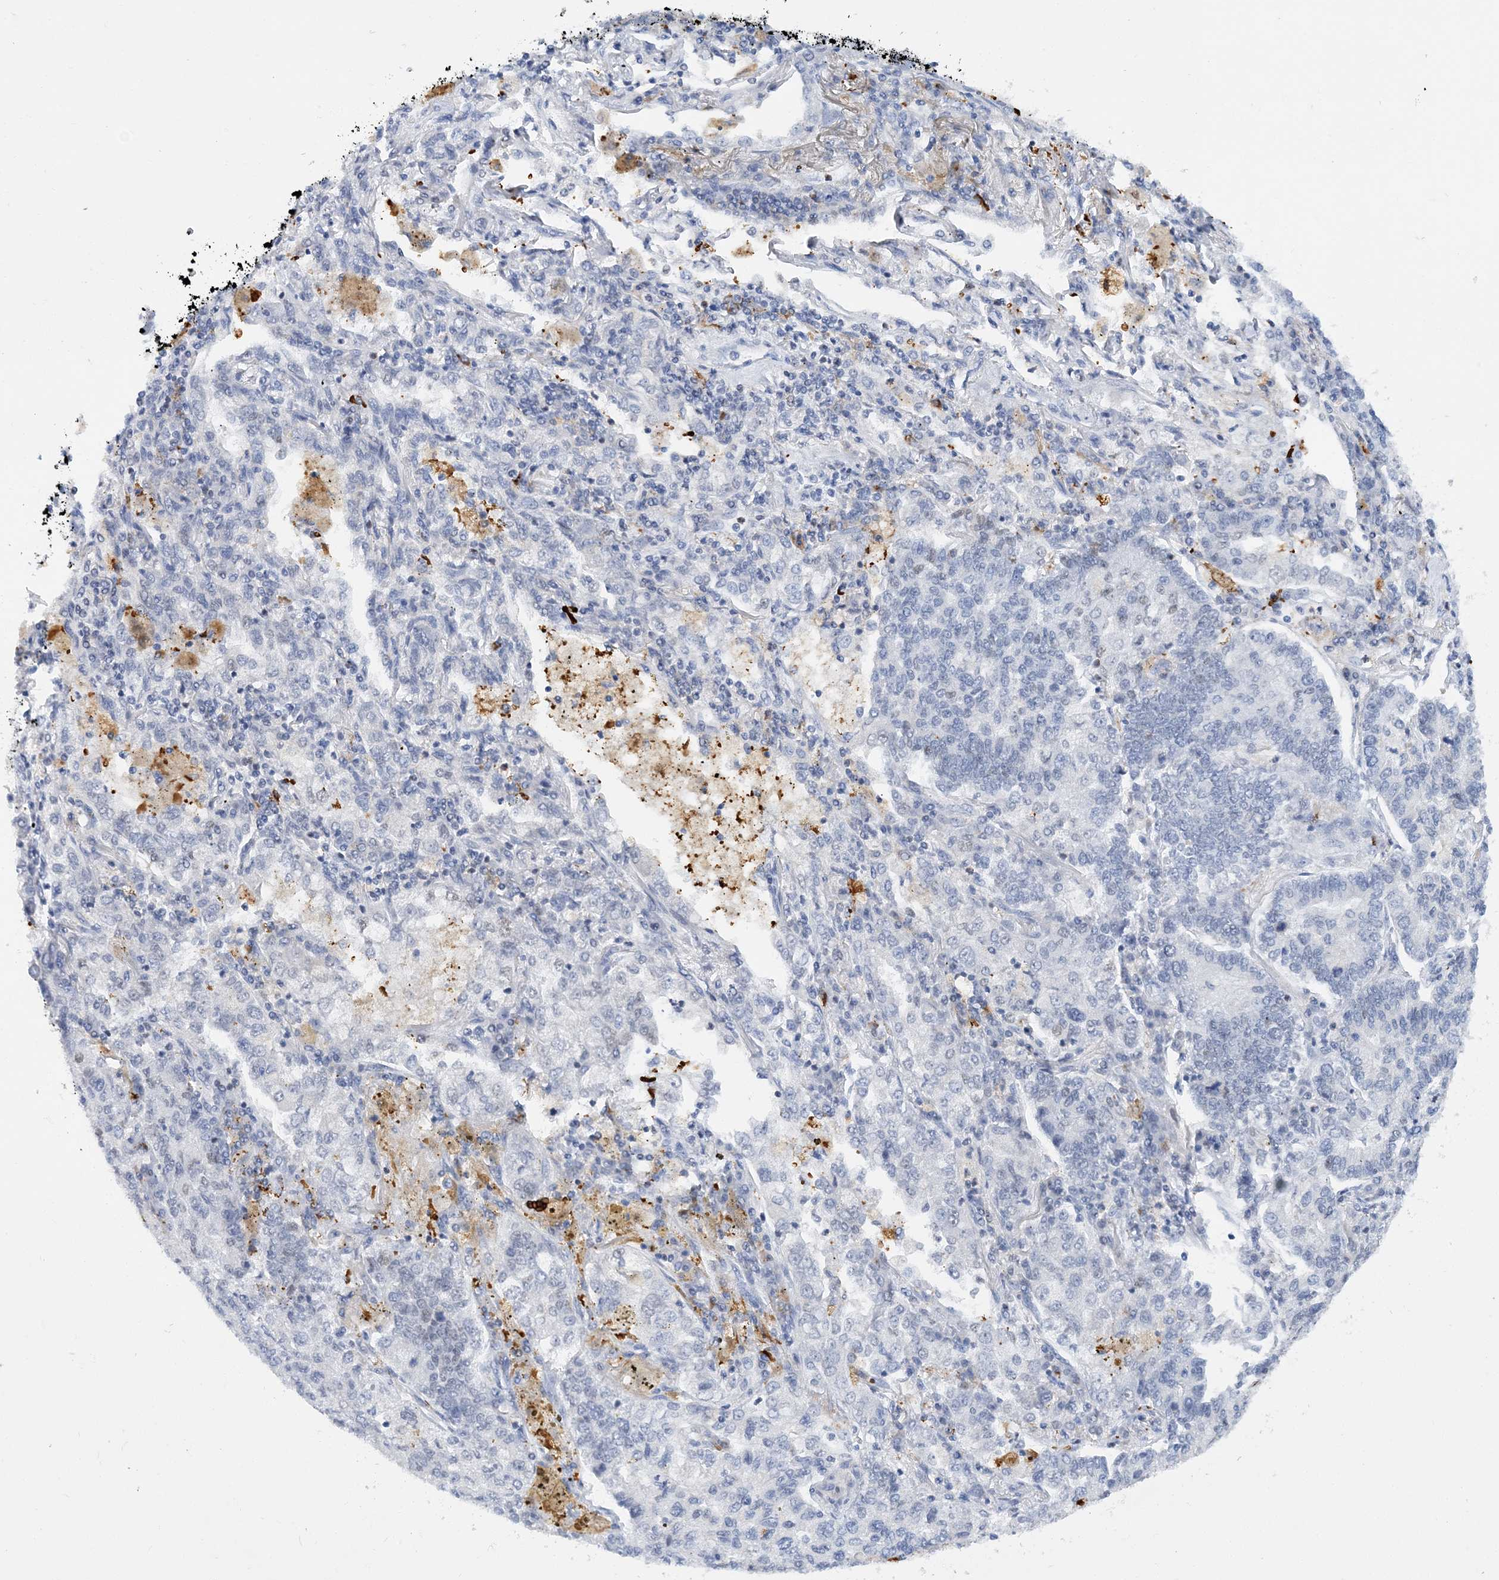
{"staining": {"intensity": "negative", "quantity": "none", "location": "none"}, "tissue": "lung cancer", "cell_type": "Tumor cells", "image_type": "cancer", "snomed": [{"axis": "morphology", "description": "Adenocarcinoma, NOS"}, {"axis": "topography", "description": "Lung"}], "caption": "Histopathology image shows no protein positivity in tumor cells of lung cancer tissue.", "gene": "PRMT9", "patient": {"sex": "male", "age": 49}}